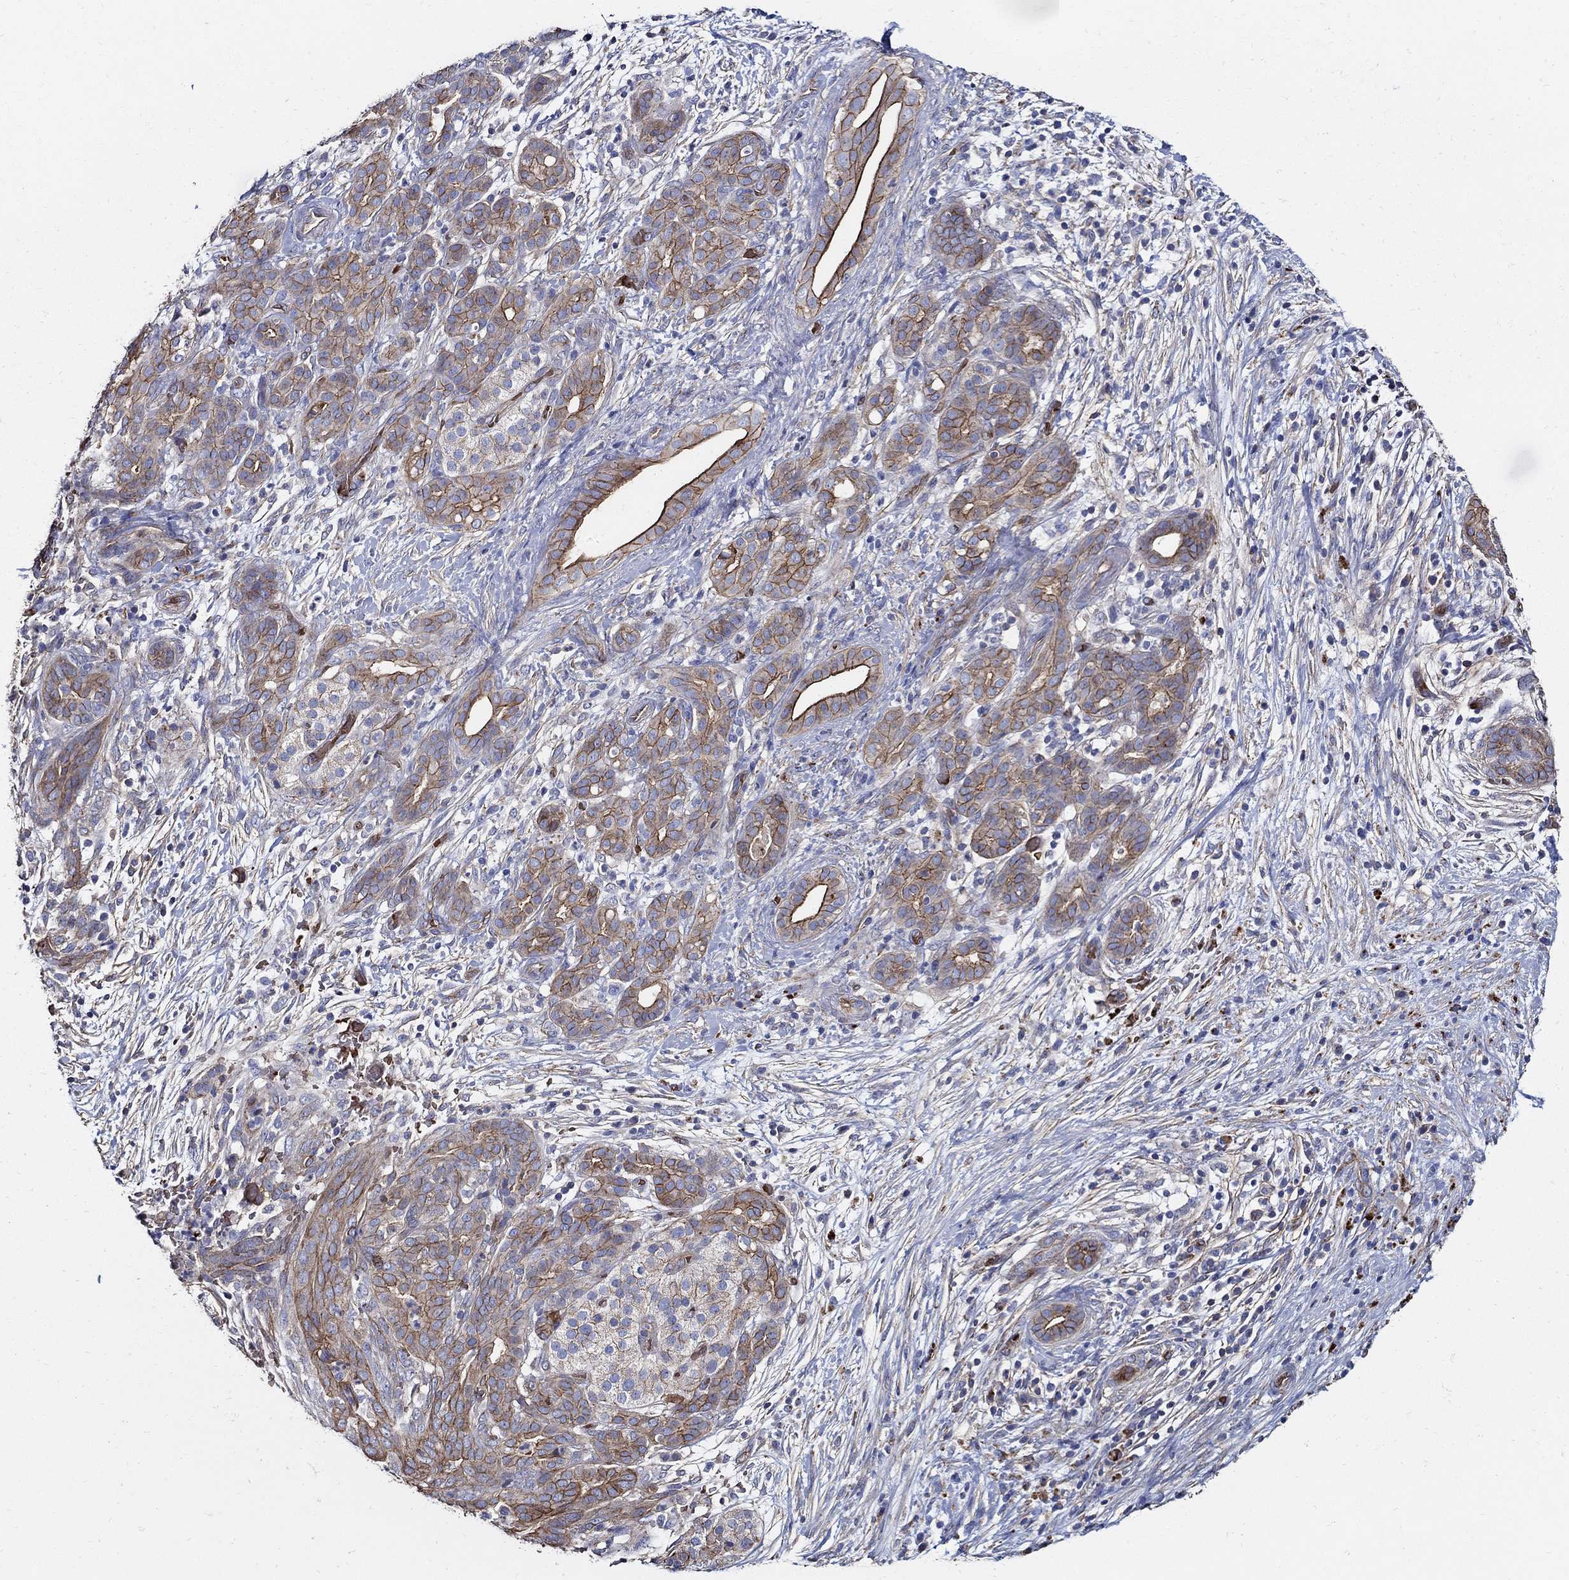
{"staining": {"intensity": "strong", "quantity": "25%-75%", "location": "cytoplasmic/membranous"}, "tissue": "pancreatic cancer", "cell_type": "Tumor cells", "image_type": "cancer", "snomed": [{"axis": "morphology", "description": "Adenocarcinoma, NOS"}, {"axis": "topography", "description": "Pancreas"}], "caption": "Immunohistochemistry (IHC) micrograph of neoplastic tissue: human adenocarcinoma (pancreatic) stained using immunohistochemistry (IHC) reveals high levels of strong protein expression localized specifically in the cytoplasmic/membranous of tumor cells, appearing as a cytoplasmic/membranous brown color.", "gene": "APBB3", "patient": {"sex": "male", "age": 44}}